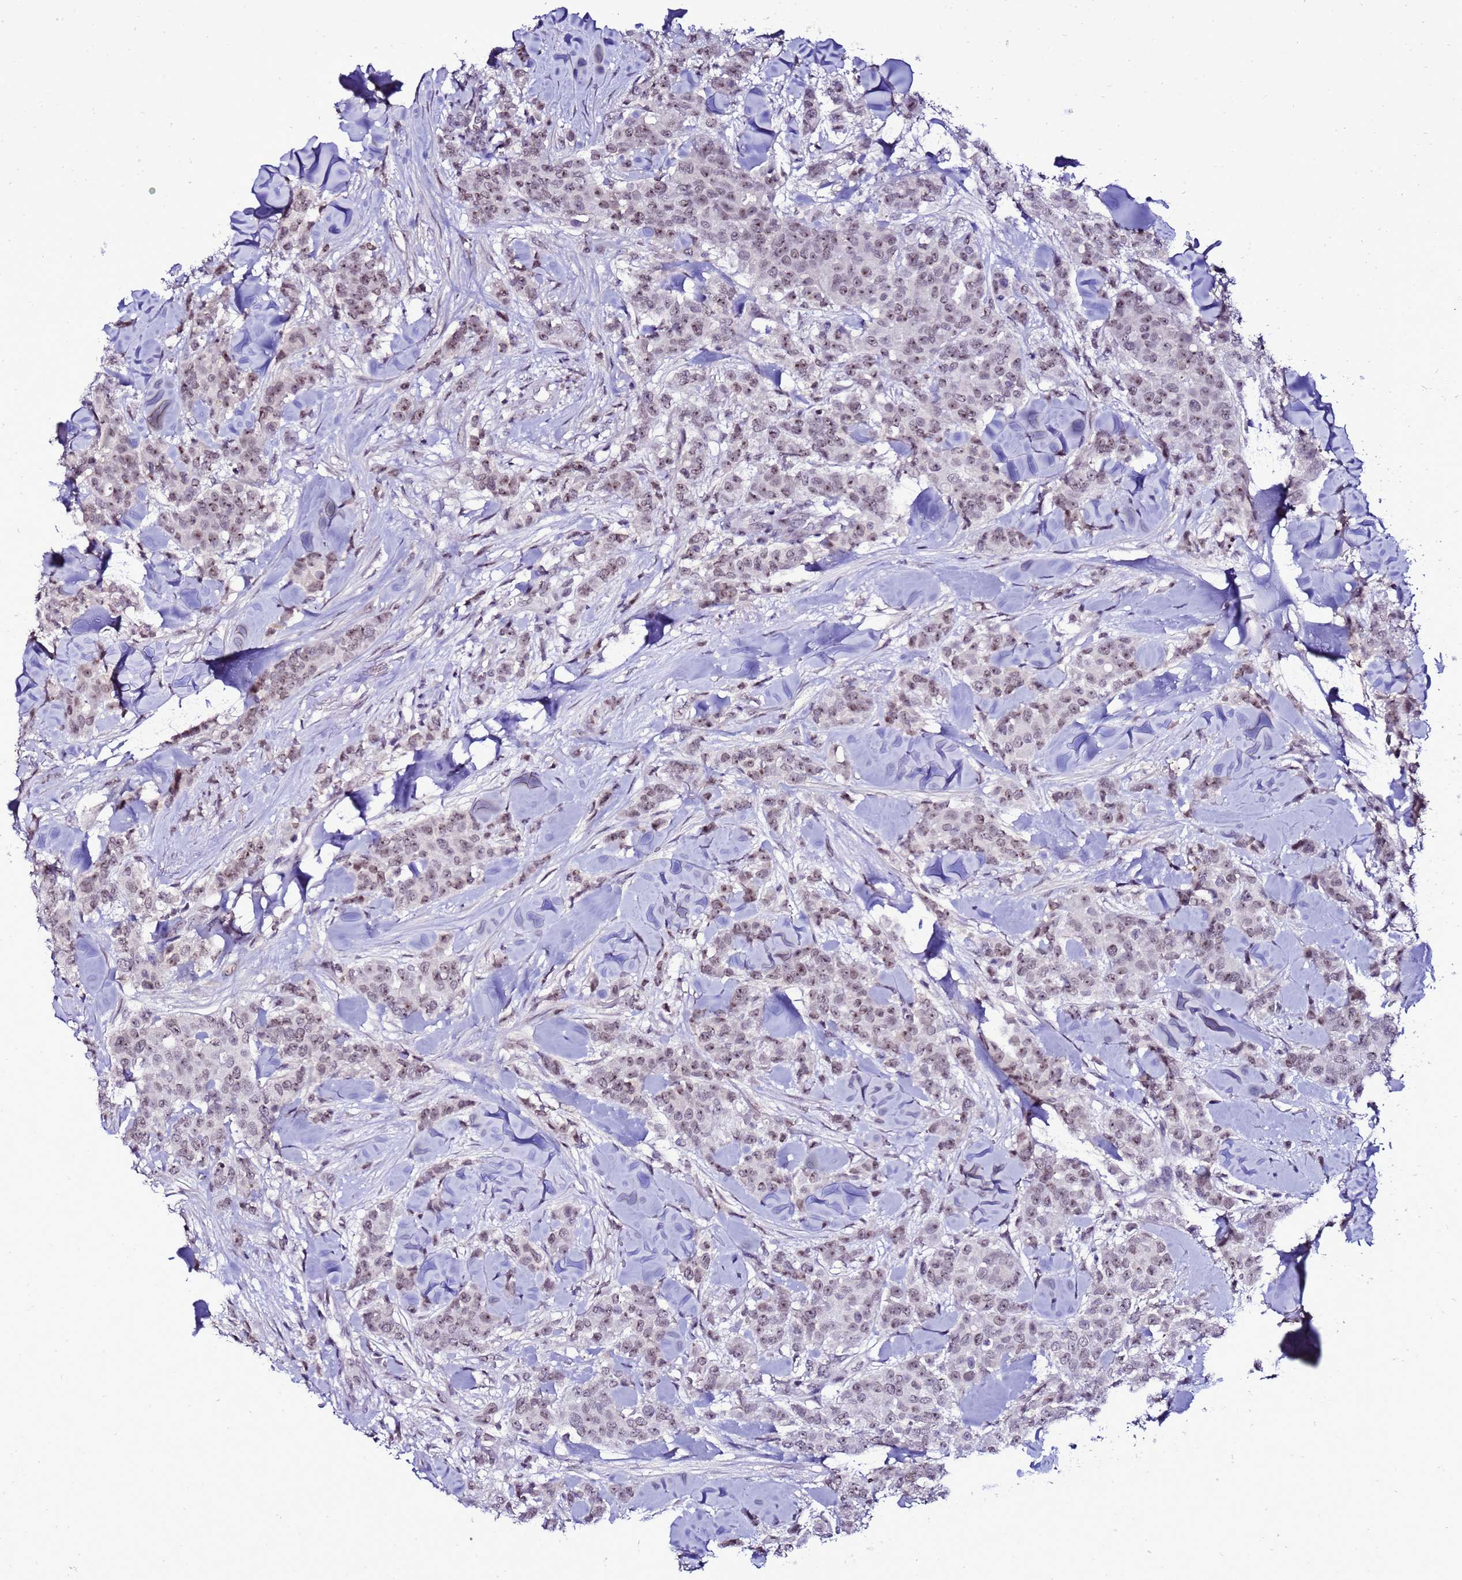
{"staining": {"intensity": "moderate", "quantity": ">75%", "location": "nuclear"}, "tissue": "breast cancer", "cell_type": "Tumor cells", "image_type": "cancer", "snomed": [{"axis": "morphology", "description": "Lobular carcinoma"}, {"axis": "topography", "description": "Breast"}], "caption": "Moderate nuclear positivity is present in approximately >75% of tumor cells in breast lobular carcinoma.", "gene": "C19orf47", "patient": {"sex": "female", "age": 91}}